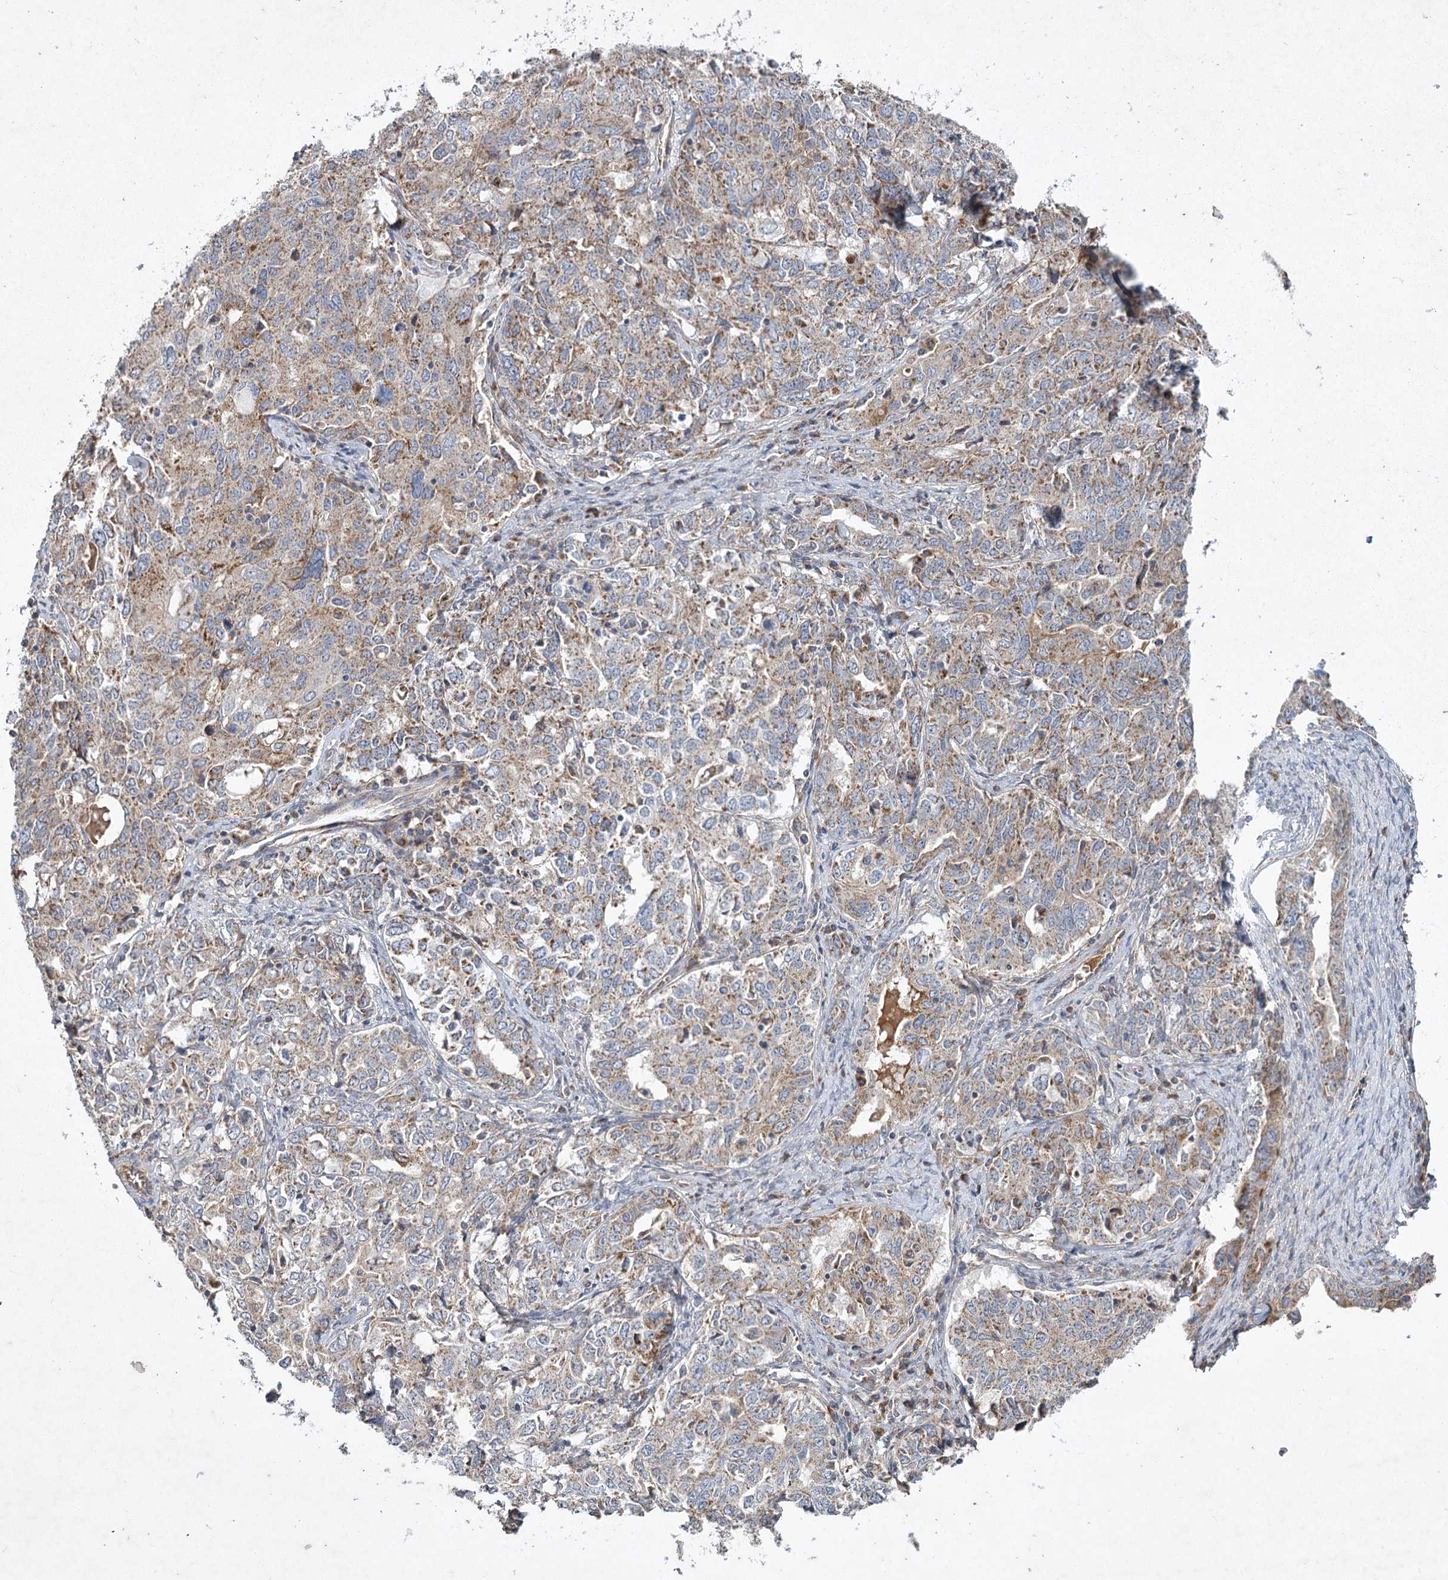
{"staining": {"intensity": "moderate", "quantity": ">75%", "location": "cytoplasmic/membranous"}, "tissue": "ovarian cancer", "cell_type": "Tumor cells", "image_type": "cancer", "snomed": [{"axis": "morphology", "description": "Carcinoma, endometroid"}, {"axis": "topography", "description": "Ovary"}], "caption": "Protein expression analysis of ovarian cancer (endometroid carcinoma) displays moderate cytoplasmic/membranous staining in about >75% of tumor cells. Using DAB (brown) and hematoxylin (blue) stains, captured at high magnification using brightfield microscopy.", "gene": "MRPL44", "patient": {"sex": "female", "age": 62}}